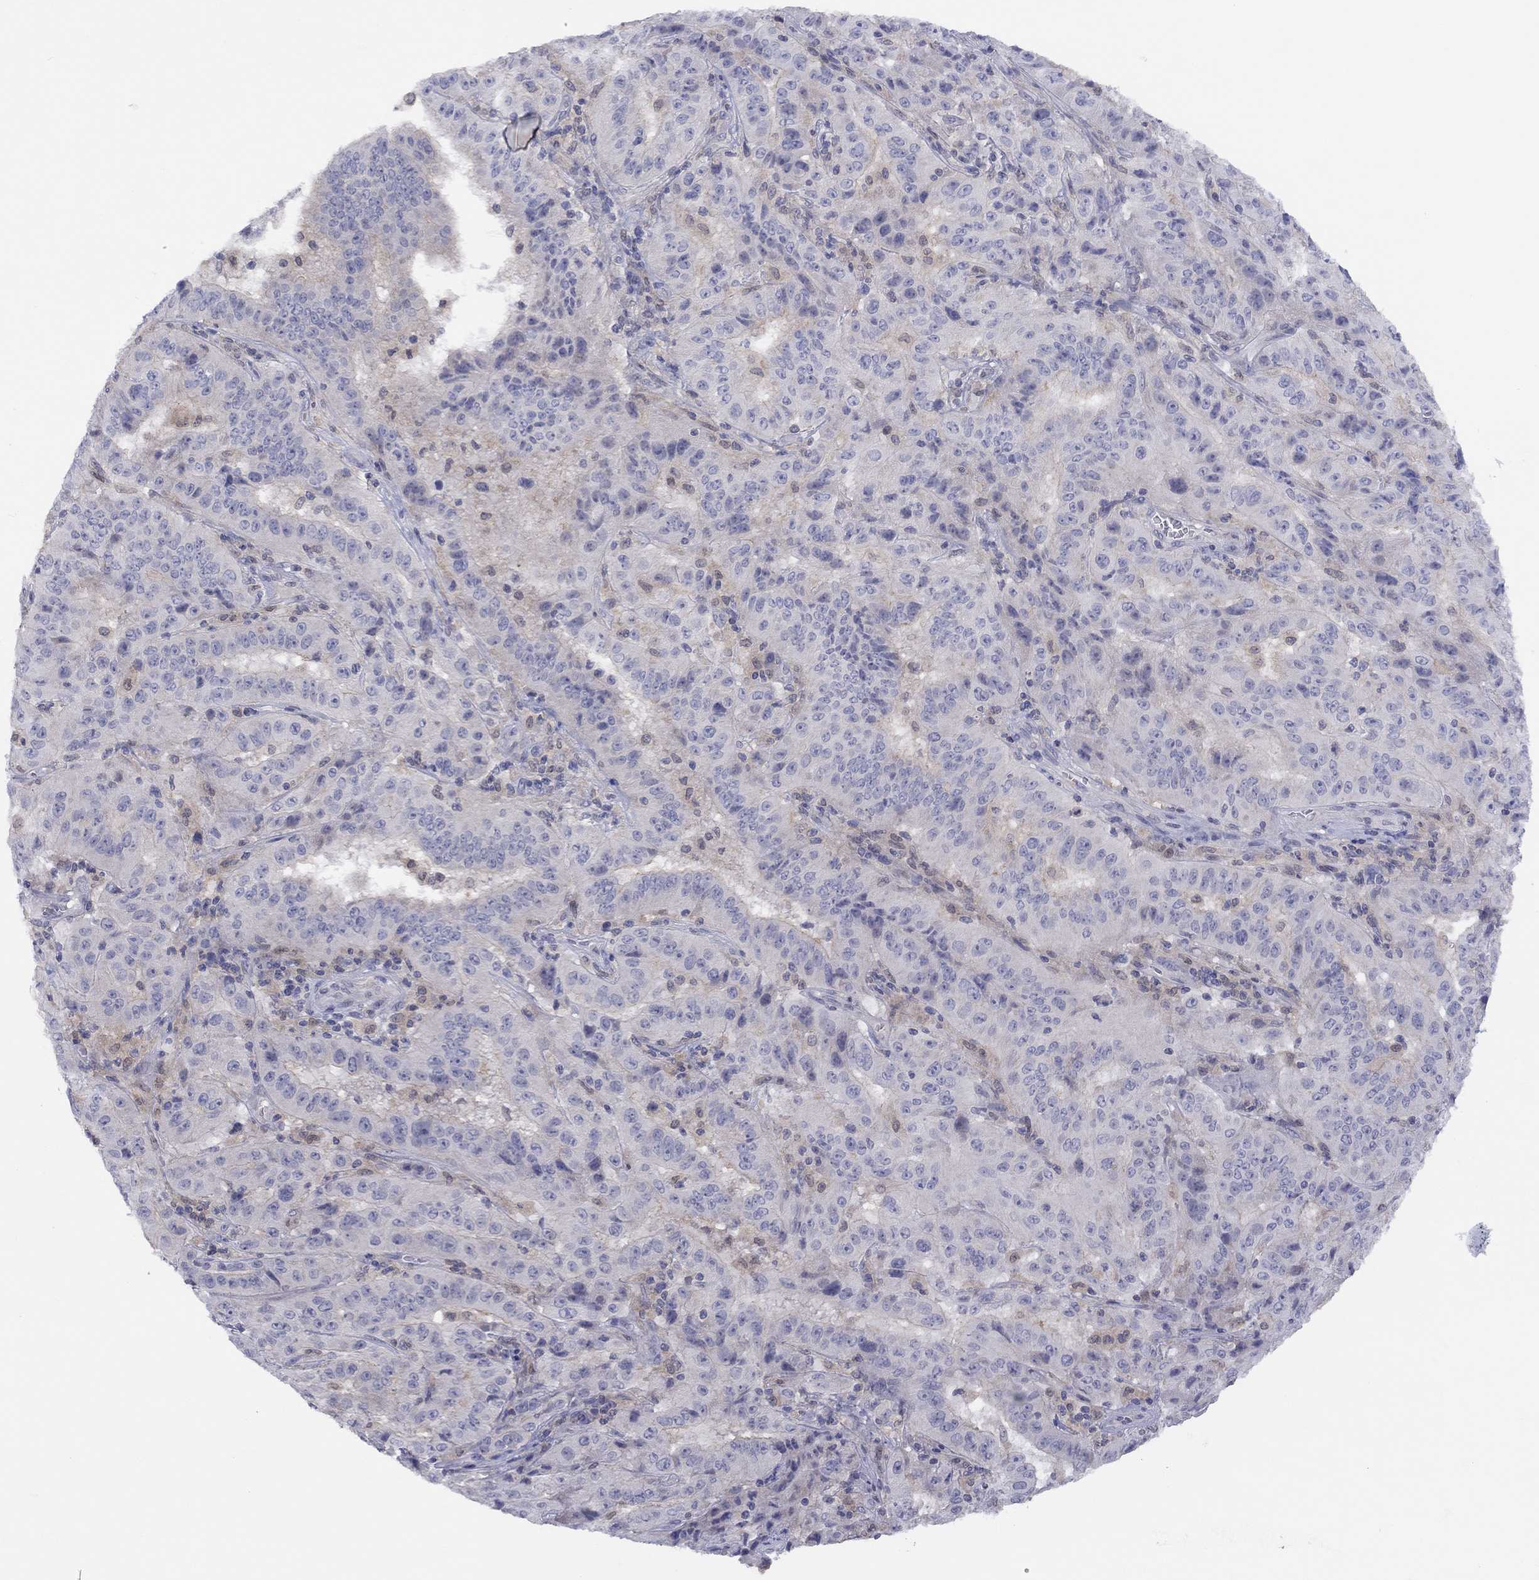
{"staining": {"intensity": "negative", "quantity": "none", "location": "none"}, "tissue": "pancreatic cancer", "cell_type": "Tumor cells", "image_type": "cancer", "snomed": [{"axis": "morphology", "description": "Adenocarcinoma, NOS"}, {"axis": "topography", "description": "Pancreas"}], "caption": "The image shows no staining of tumor cells in adenocarcinoma (pancreatic).", "gene": "CYP2B6", "patient": {"sex": "male", "age": 63}}